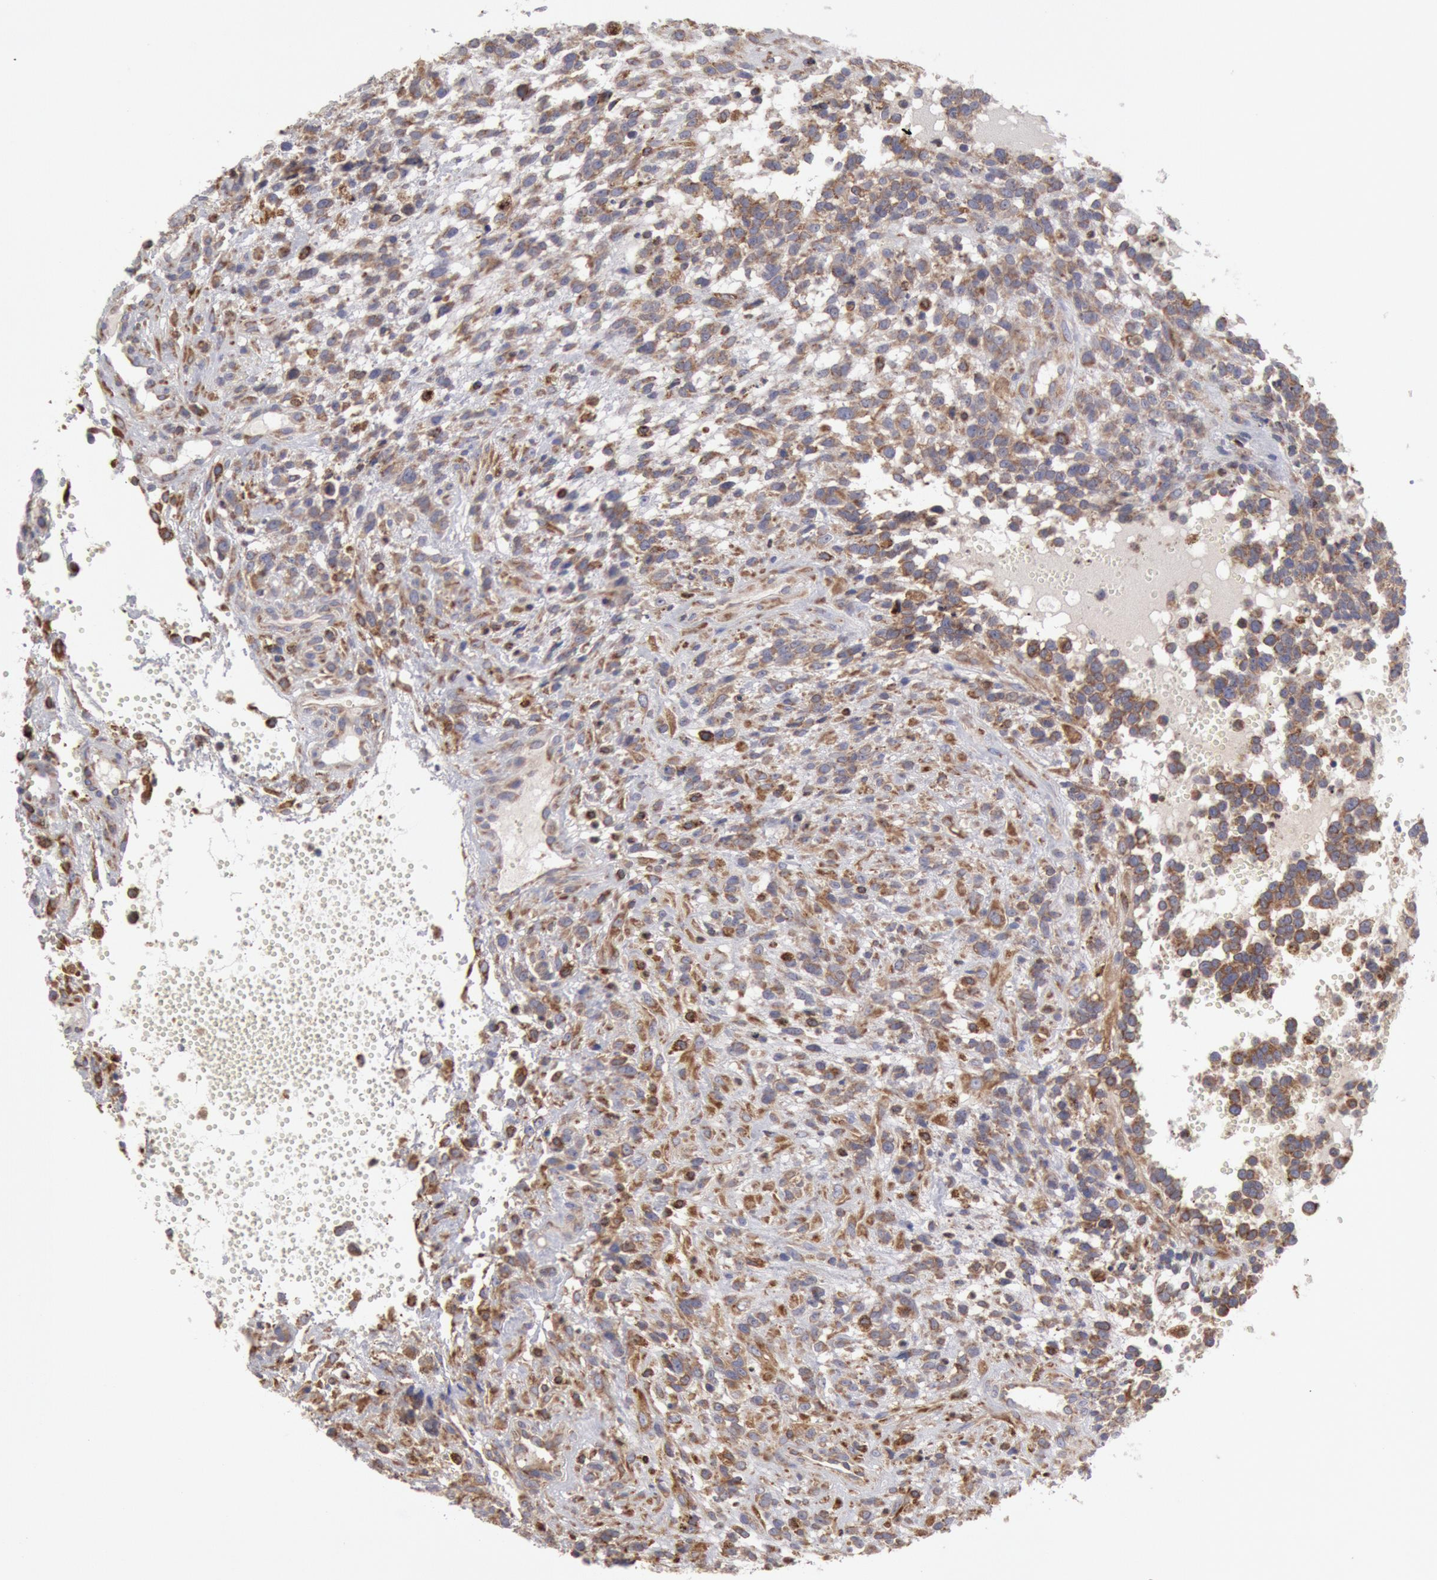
{"staining": {"intensity": "moderate", "quantity": "<25%", "location": "cytoplasmic/membranous"}, "tissue": "glioma", "cell_type": "Tumor cells", "image_type": "cancer", "snomed": [{"axis": "morphology", "description": "Glioma, malignant, High grade"}, {"axis": "topography", "description": "Brain"}], "caption": "About <25% of tumor cells in glioma show moderate cytoplasmic/membranous protein staining as visualized by brown immunohistochemical staining.", "gene": "ERP44", "patient": {"sex": "male", "age": 66}}